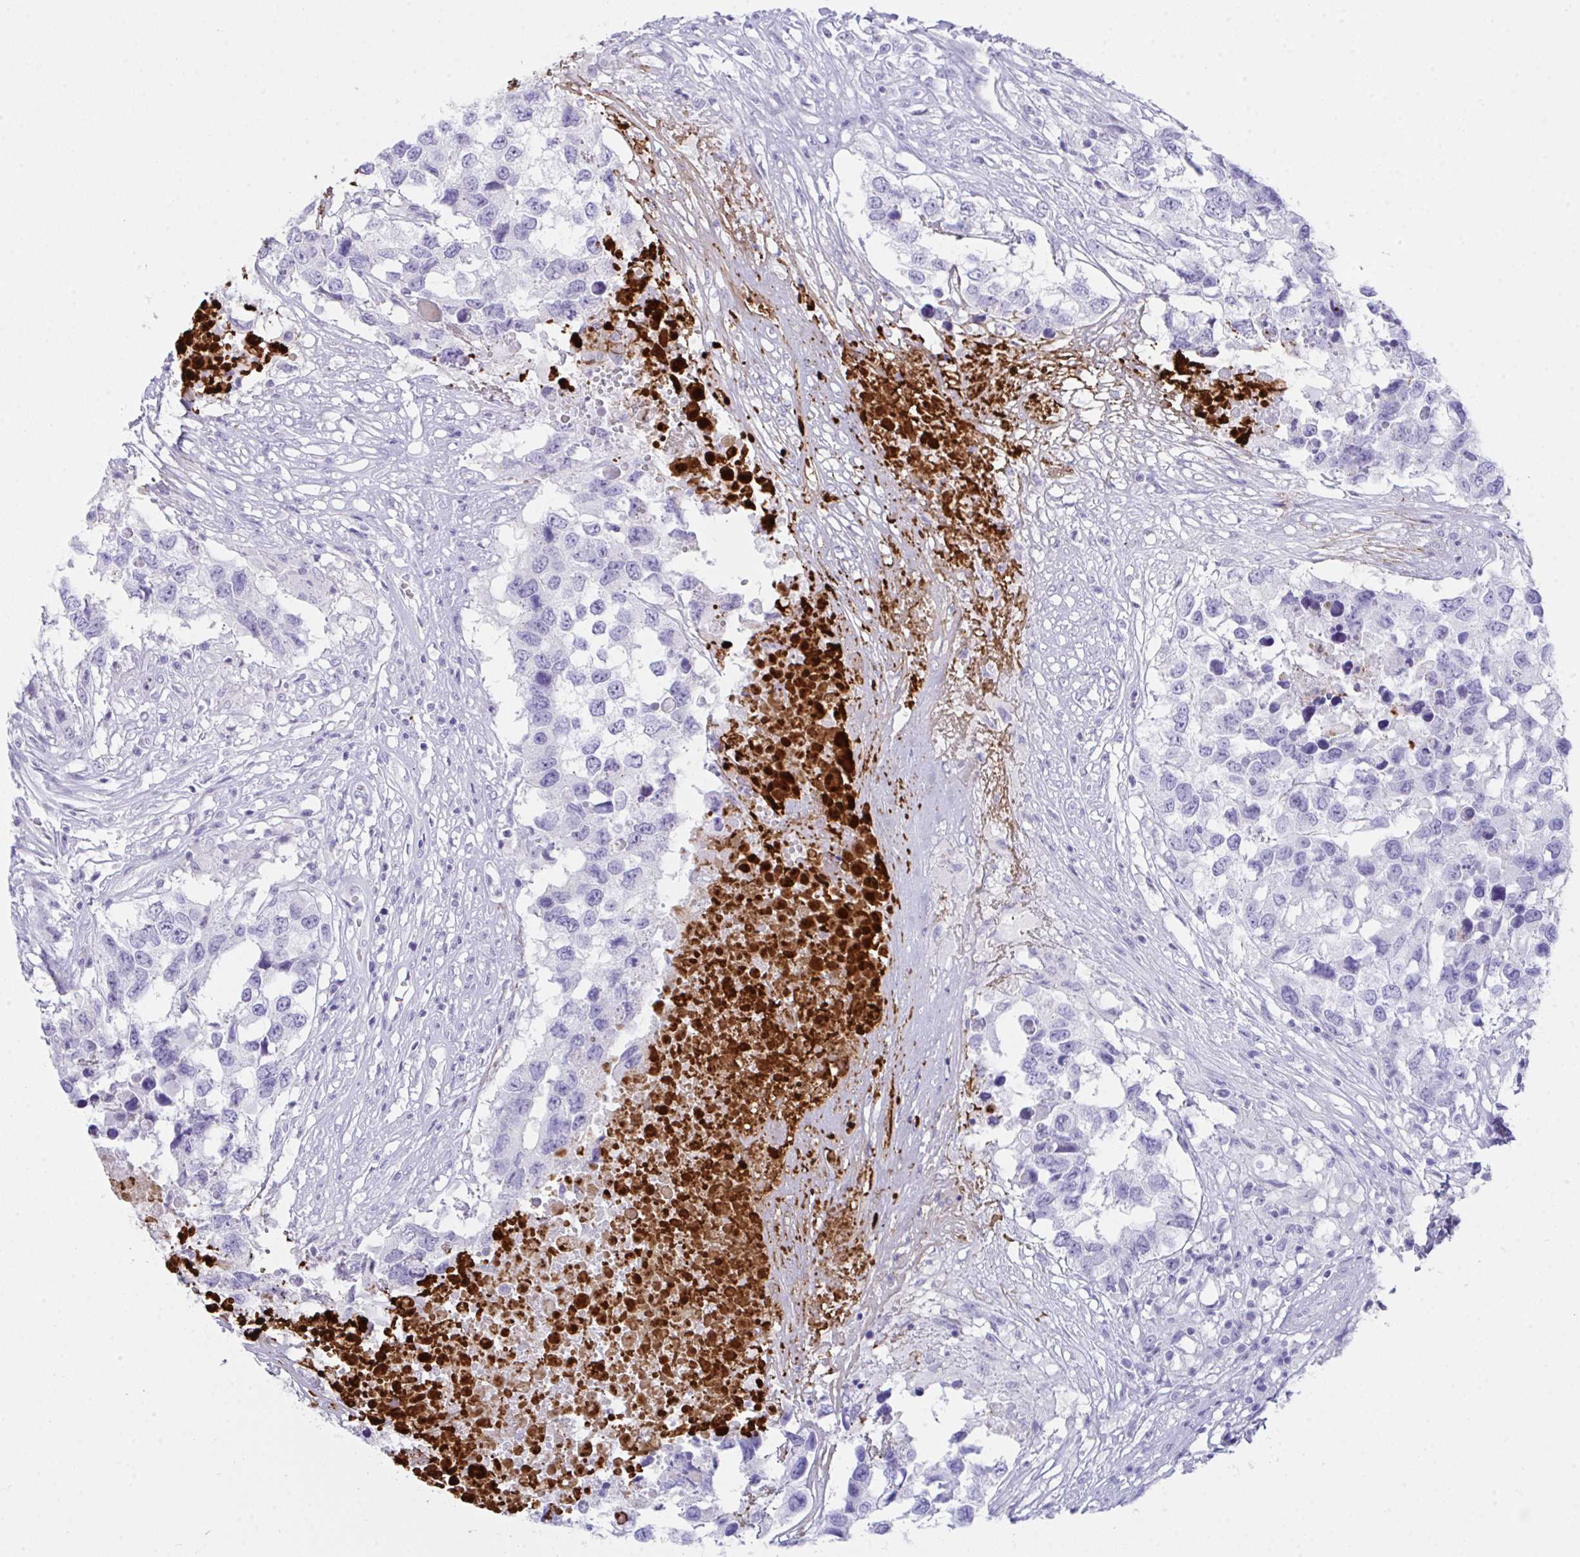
{"staining": {"intensity": "negative", "quantity": "none", "location": "none"}, "tissue": "testis cancer", "cell_type": "Tumor cells", "image_type": "cancer", "snomed": [{"axis": "morphology", "description": "Carcinoma, Embryonal, NOS"}, {"axis": "topography", "description": "Testis"}], "caption": "High power microscopy micrograph of an immunohistochemistry (IHC) image of testis embryonal carcinoma, revealing no significant expression in tumor cells.", "gene": "KMT2E", "patient": {"sex": "male", "age": 83}}